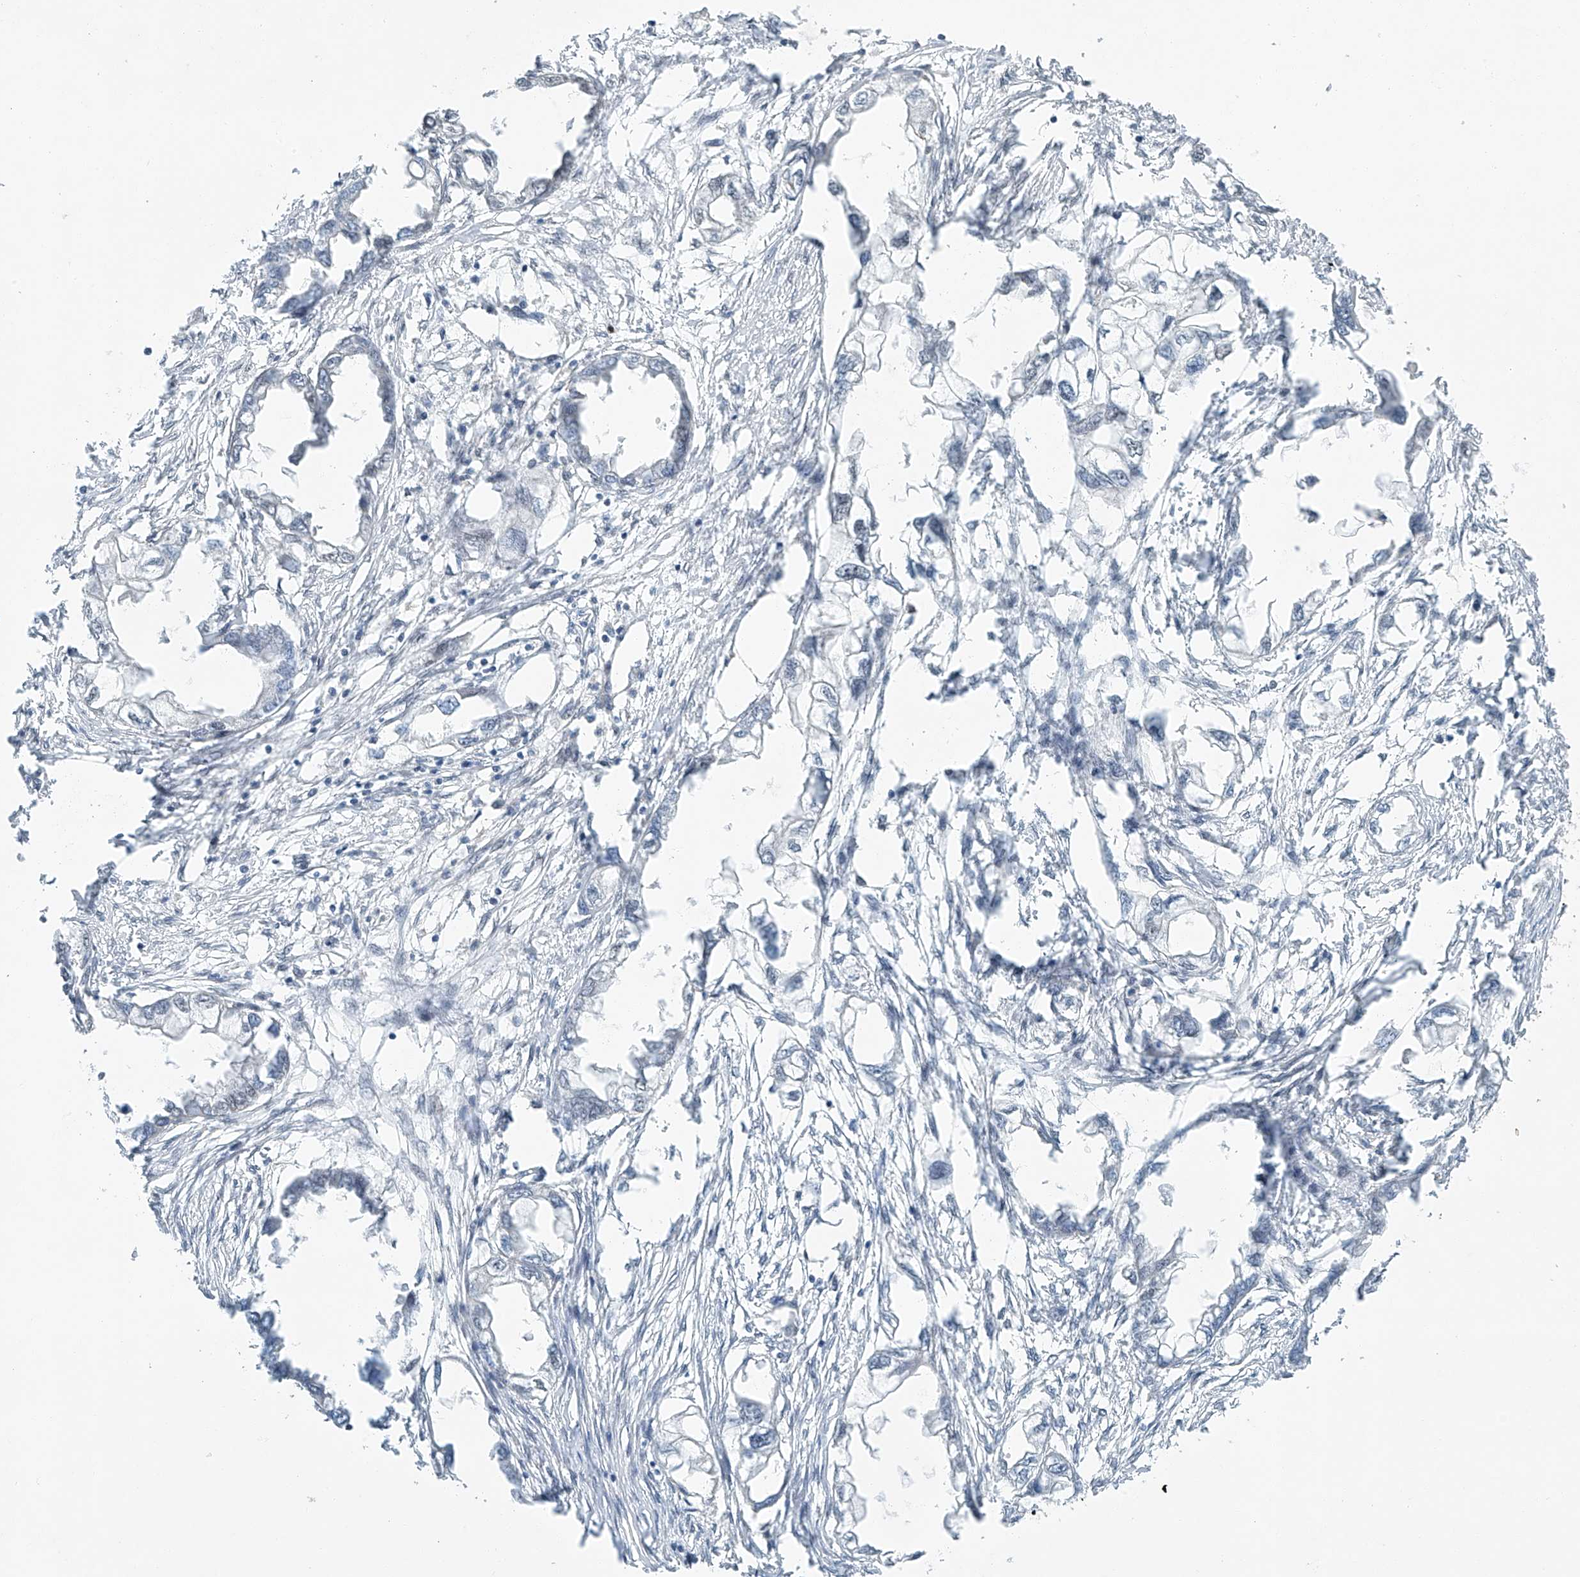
{"staining": {"intensity": "negative", "quantity": "none", "location": "none"}, "tissue": "endometrial cancer", "cell_type": "Tumor cells", "image_type": "cancer", "snomed": [{"axis": "morphology", "description": "Adenocarcinoma, NOS"}, {"axis": "morphology", "description": "Adenocarcinoma, metastatic, NOS"}, {"axis": "topography", "description": "Adipose tissue"}, {"axis": "topography", "description": "Endometrium"}], "caption": "IHC micrograph of endometrial cancer stained for a protein (brown), which demonstrates no staining in tumor cells.", "gene": "TAF8", "patient": {"sex": "female", "age": 67}}